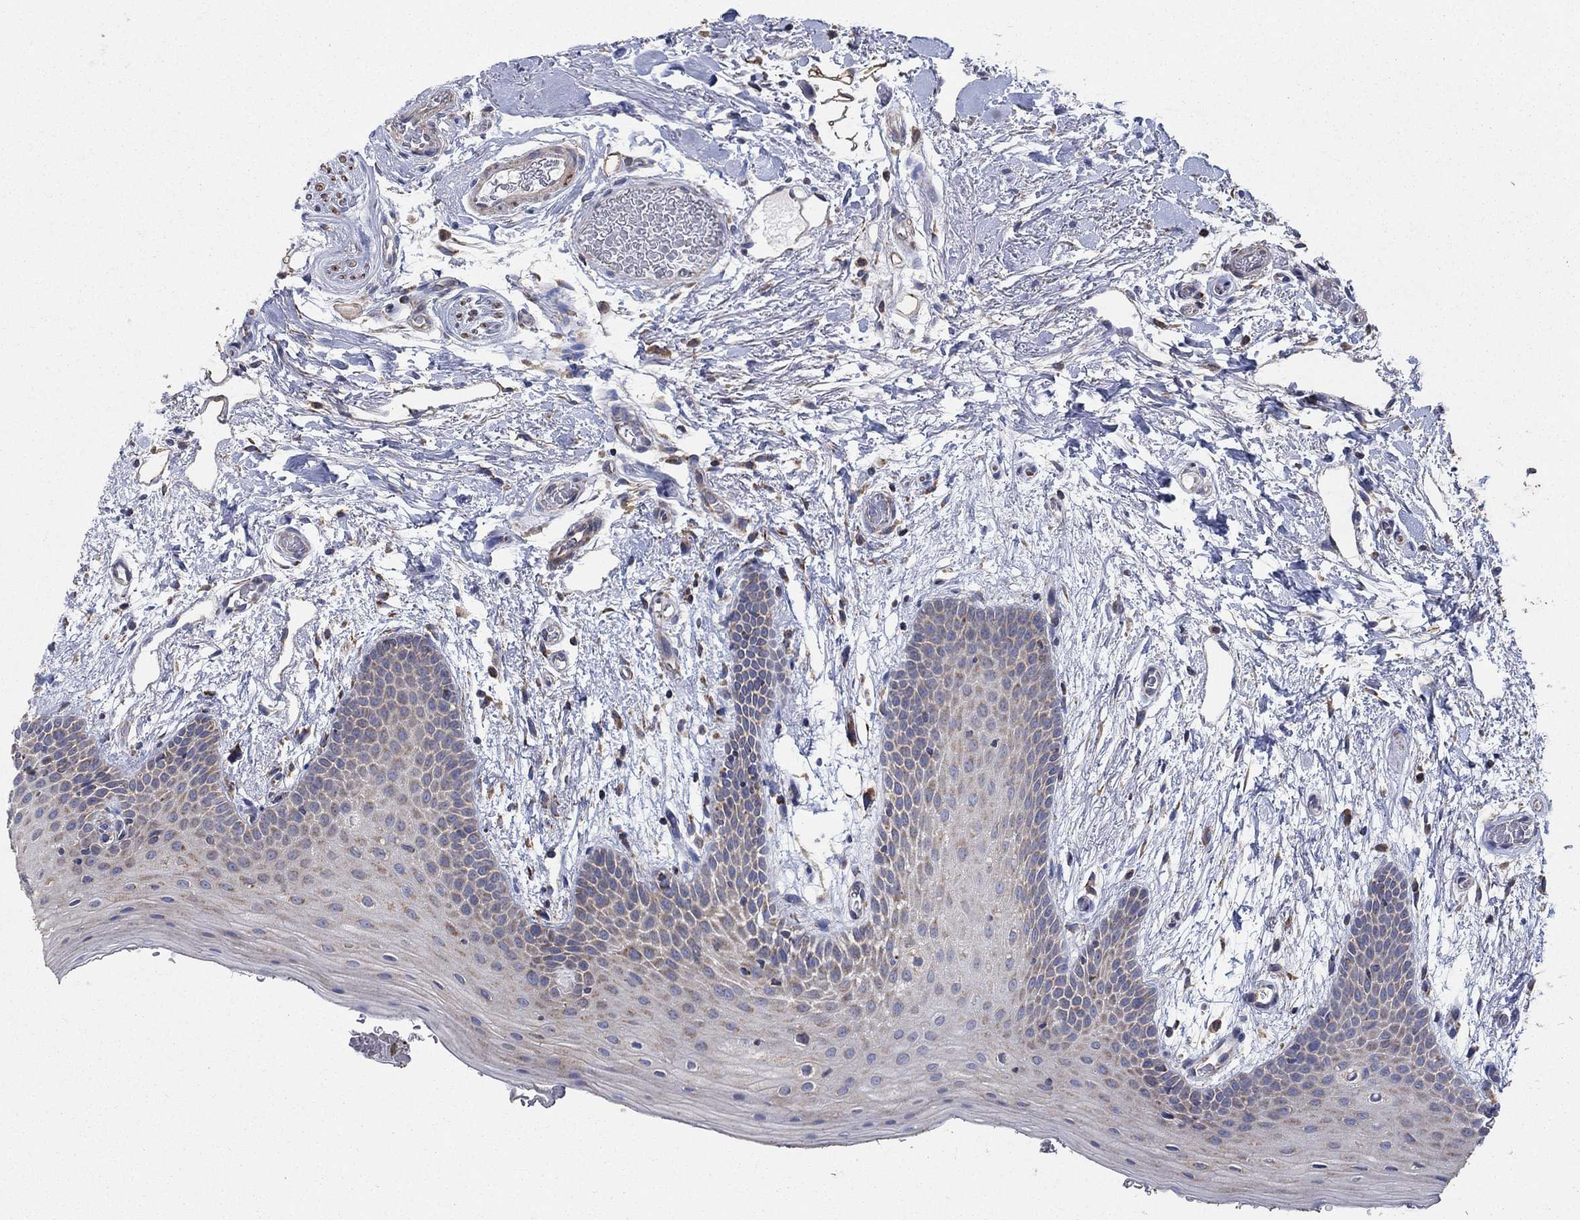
{"staining": {"intensity": "weak", "quantity": "25%-75%", "location": "cytoplasmic/membranous"}, "tissue": "oral mucosa", "cell_type": "Squamous epithelial cells", "image_type": "normal", "snomed": [{"axis": "morphology", "description": "Normal tissue, NOS"}, {"axis": "topography", "description": "Oral tissue"}, {"axis": "topography", "description": "Tounge, NOS"}], "caption": "Immunohistochemistry (DAB (3,3'-diaminobenzidine)) staining of unremarkable human oral mucosa shows weak cytoplasmic/membranous protein positivity in approximately 25%-75% of squamous epithelial cells.", "gene": "NCEH1", "patient": {"sex": "female", "age": 86}}